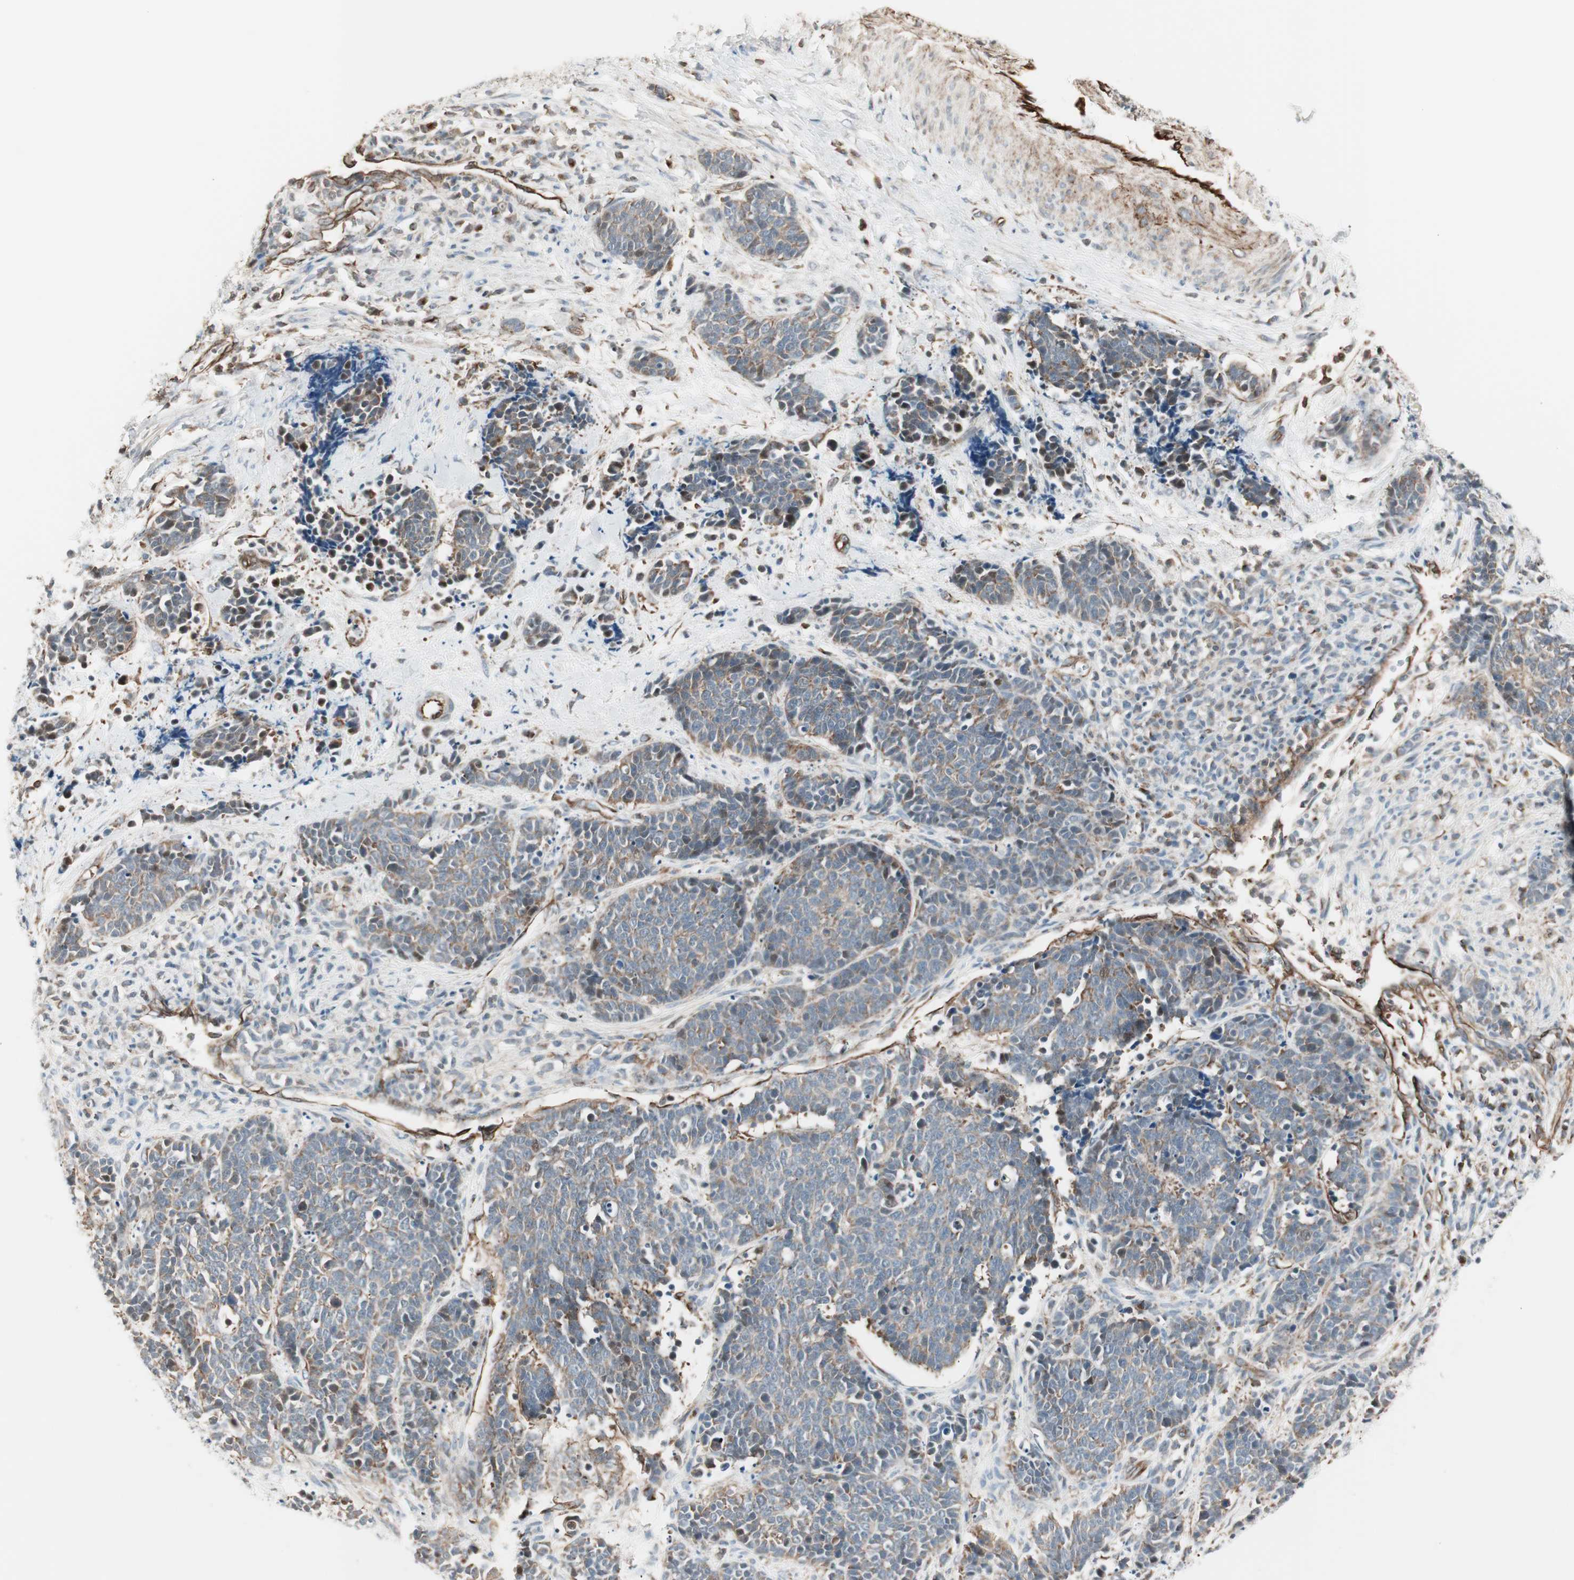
{"staining": {"intensity": "weak", "quantity": ">75%", "location": "cytoplasmic/membranous"}, "tissue": "cervical cancer", "cell_type": "Tumor cells", "image_type": "cancer", "snomed": [{"axis": "morphology", "description": "Squamous cell carcinoma, NOS"}, {"axis": "topography", "description": "Cervix"}], "caption": "A photomicrograph of human cervical squamous cell carcinoma stained for a protein displays weak cytoplasmic/membranous brown staining in tumor cells.", "gene": "MAD2L2", "patient": {"sex": "female", "age": 35}}